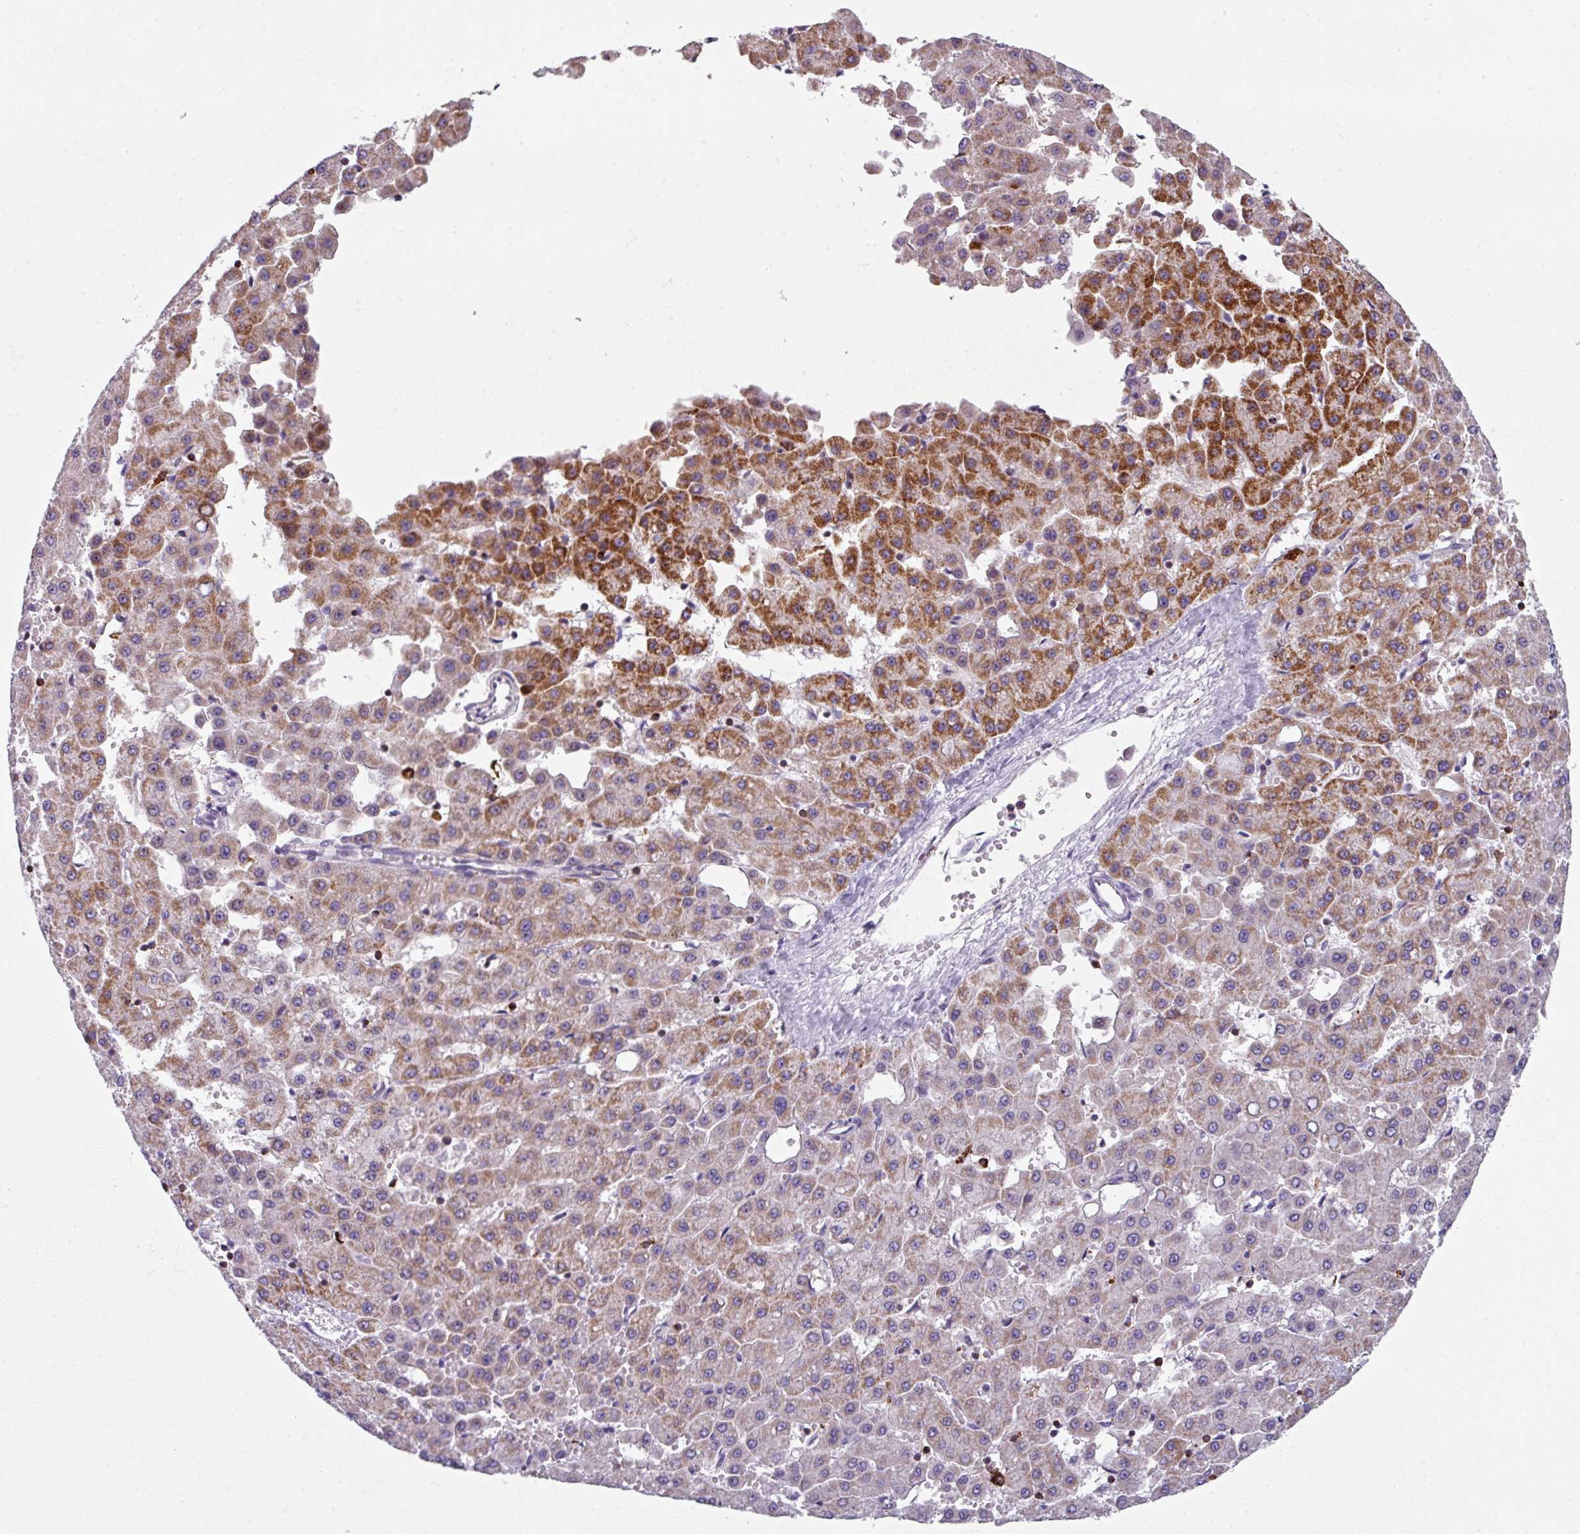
{"staining": {"intensity": "strong", "quantity": "25%-75%", "location": "cytoplasmic/membranous"}, "tissue": "liver cancer", "cell_type": "Tumor cells", "image_type": "cancer", "snomed": [{"axis": "morphology", "description": "Carcinoma, Hepatocellular, NOS"}, {"axis": "topography", "description": "Liver"}], "caption": "This image demonstrates immunohistochemistry staining of hepatocellular carcinoma (liver), with high strong cytoplasmic/membranous positivity in approximately 25%-75% of tumor cells.", "gene": "NEDD9", "patient": {"sex": "male", "age": 47}}